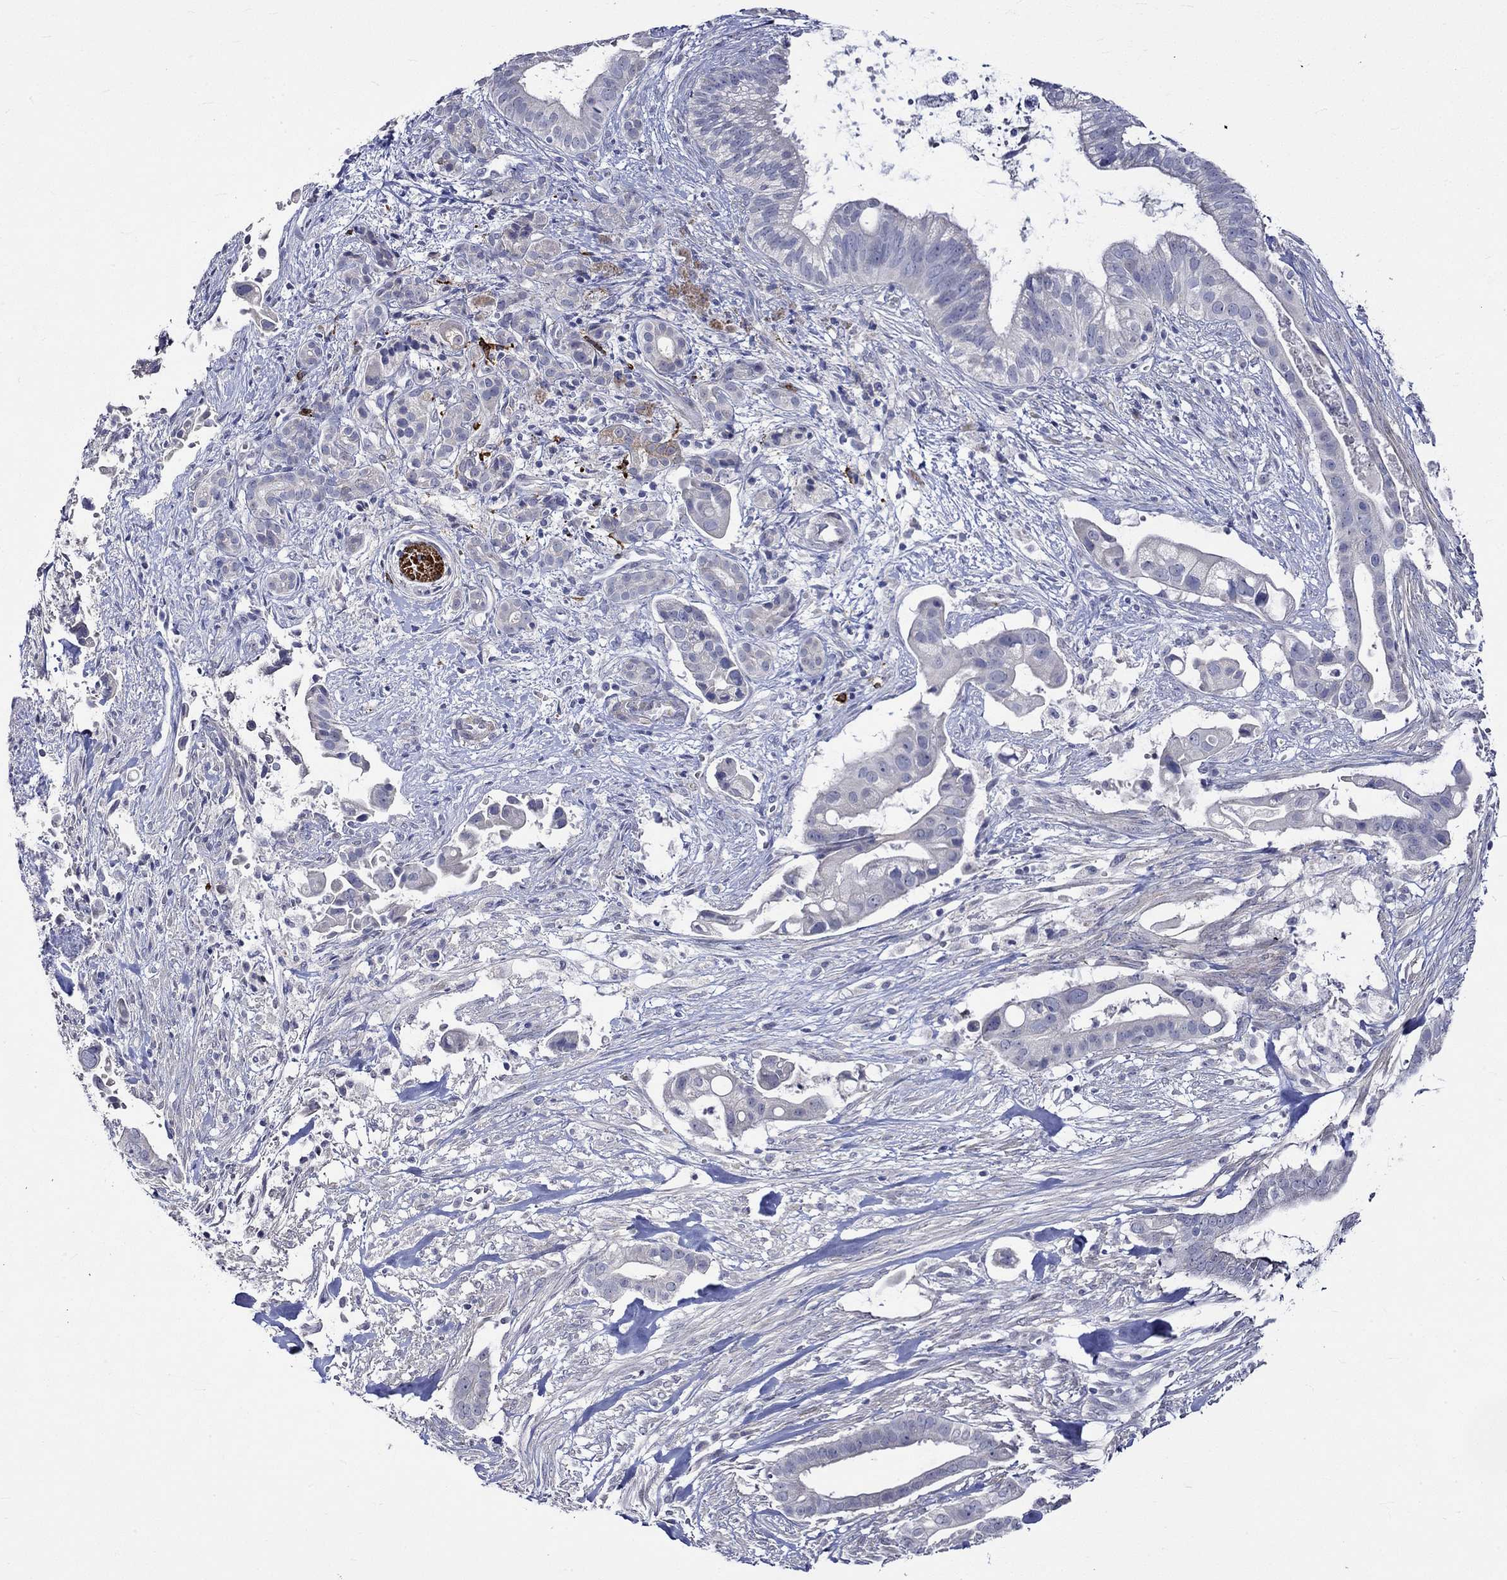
{"staining": {"intensity": "negative", "quantity": "none", "location": "none"}, "tissue": "pancreatic cancer", "cell_type": "Tumor cells", "image_type": "cancer", "snomed": [{"axis": "morphology", "description": "Adenocarcinoma, NOS"}, {"axis": "topography", "description": "Pancreas"}], "caption": "Pancreatic adenocarcinoma was stained to show a protein in brown. There is no significant positivity in tumor cells.", "gene": "CRYAB", "patient": {"sex": "male", "age": 61}}